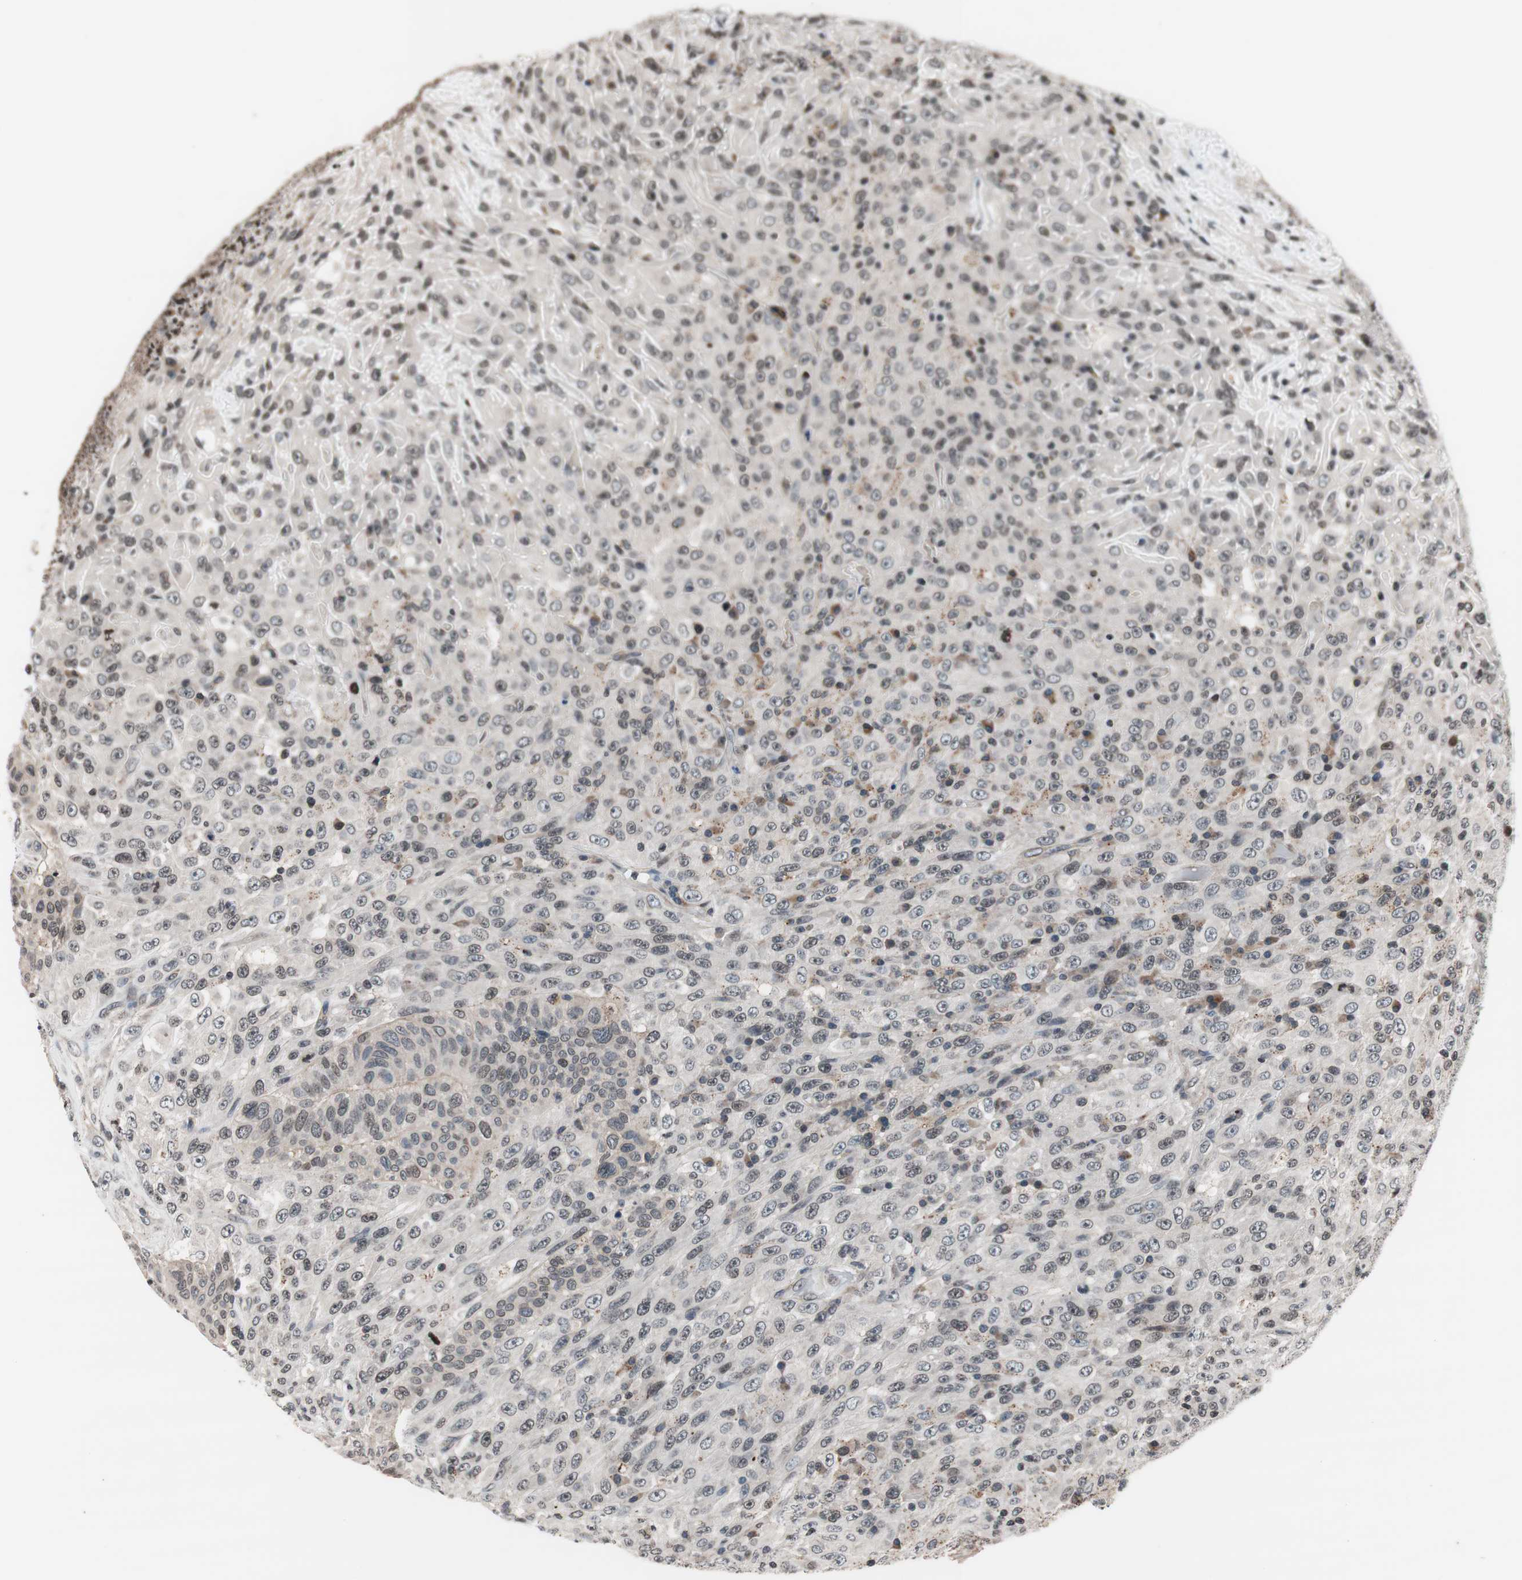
{"staining": {"intensity": "negative", "quantity": "none", "location": "none"}, "tissue": "urothelial cancer", "cell_type": "Tumor cells", "image_type": "cancer", "snomed": [{"axis": "morphology", "description": "Urothelial carcinoma, High grade"}, {"axis": "topography", "description": "Urinary bladder"}], "caption": "A photomicrograph of urothelial cancer stained for a protein exhibits no brown staining in tumor cells.", "gene": "RFC1", "patient": {"sex": "male", "age": 66}}